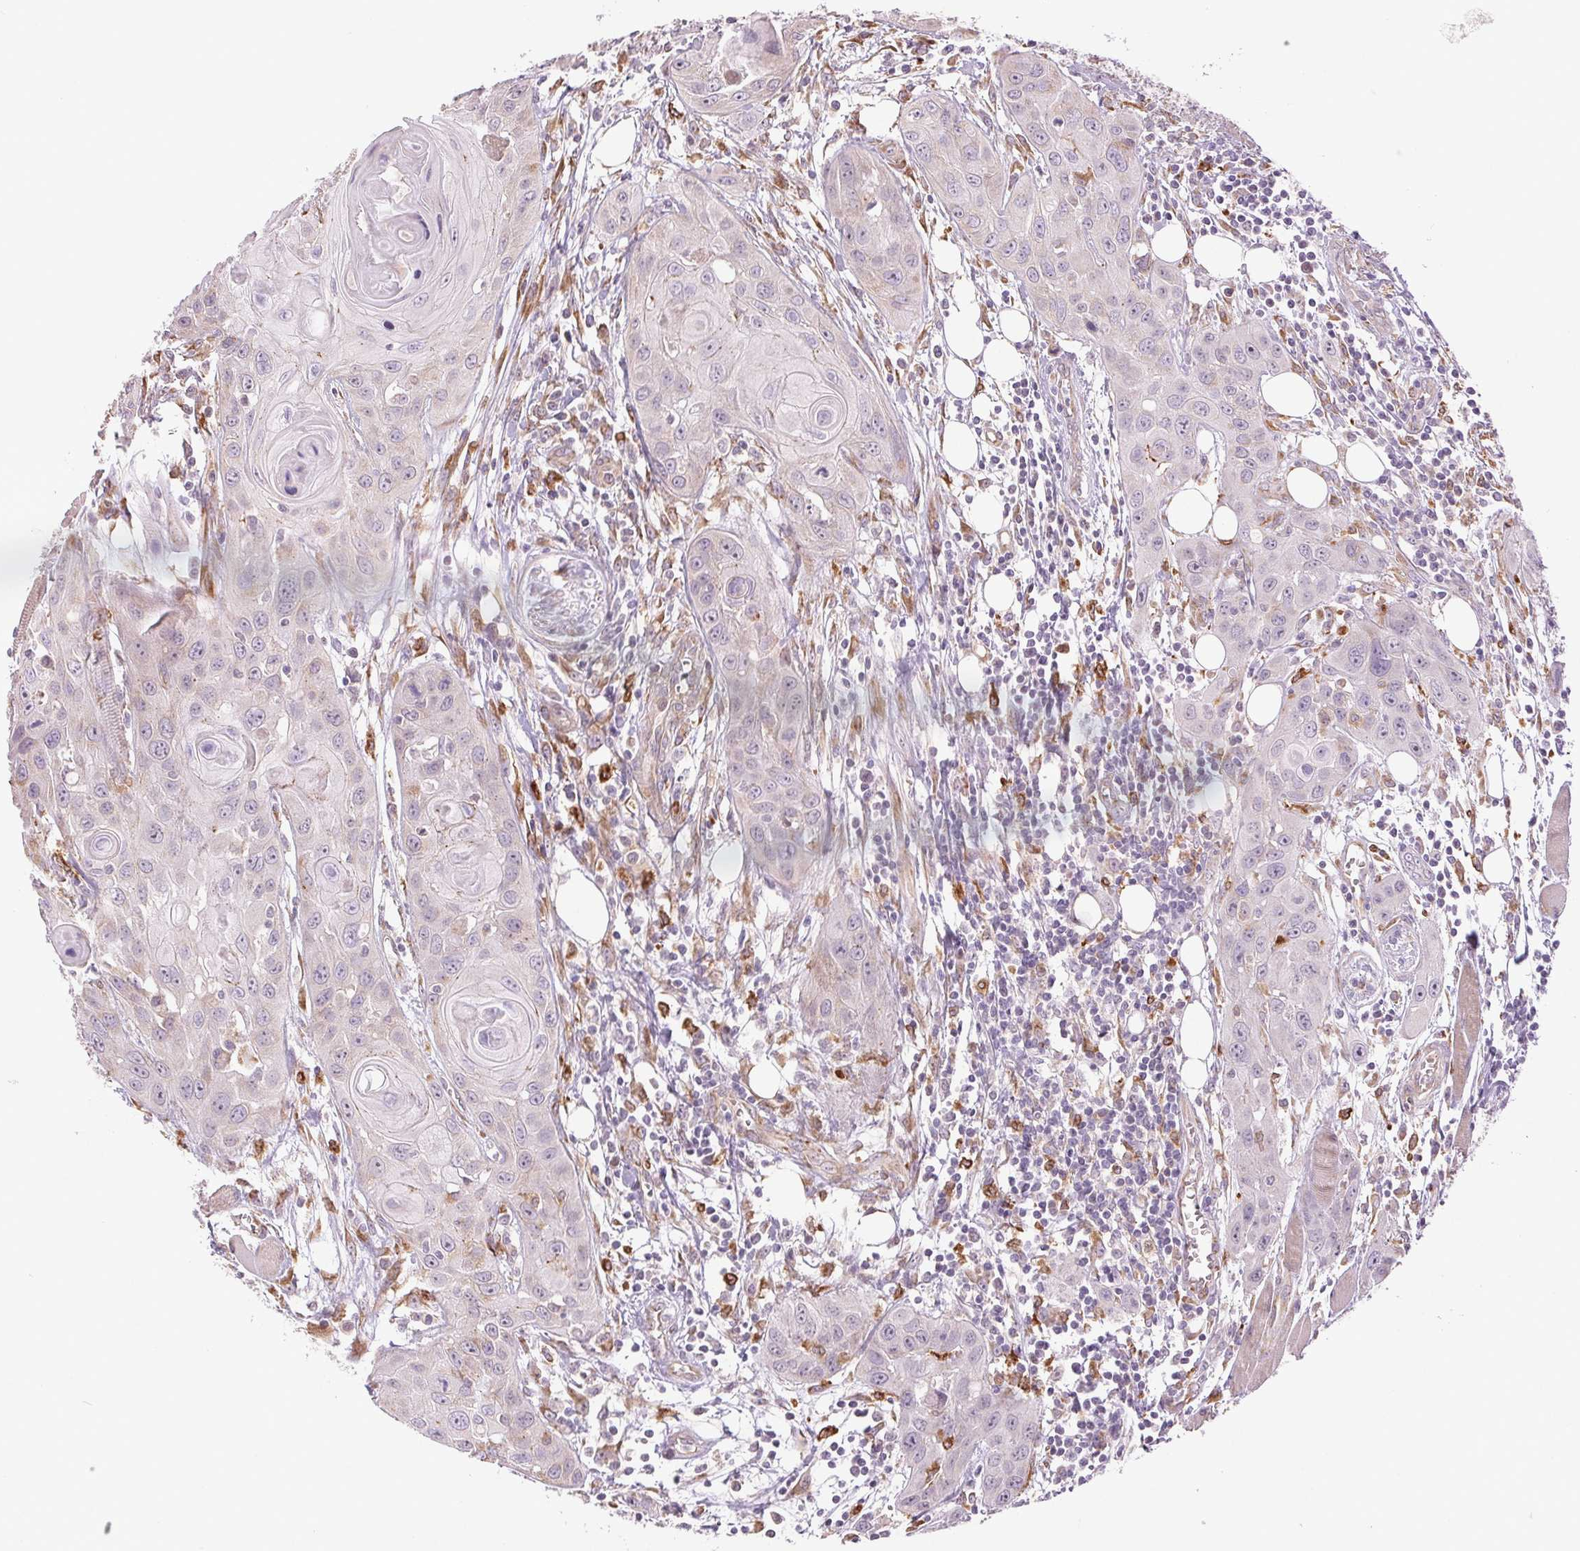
{"staining": {"intensity": "negative", "quantity": "none", "location": "none"}, "tissue": "head and neck cancer", "cell_type": "Tumor cells", "image_type": "cancer", "snomed": [{"axis": "morphology", "description": "Squamous cell carcinoma, NOS"}, {"axis": "topography", "description": "Oral tissue"}, {"axis": "topography", "description": "Head-Neck"}], "caption": "Squamous cell carcinoma (head and neck) was stained to show a protein in brown. There is no significant expression in tumor cells.", "gene": "METTL17", "patient": {"sex": "male", "age": 58}}